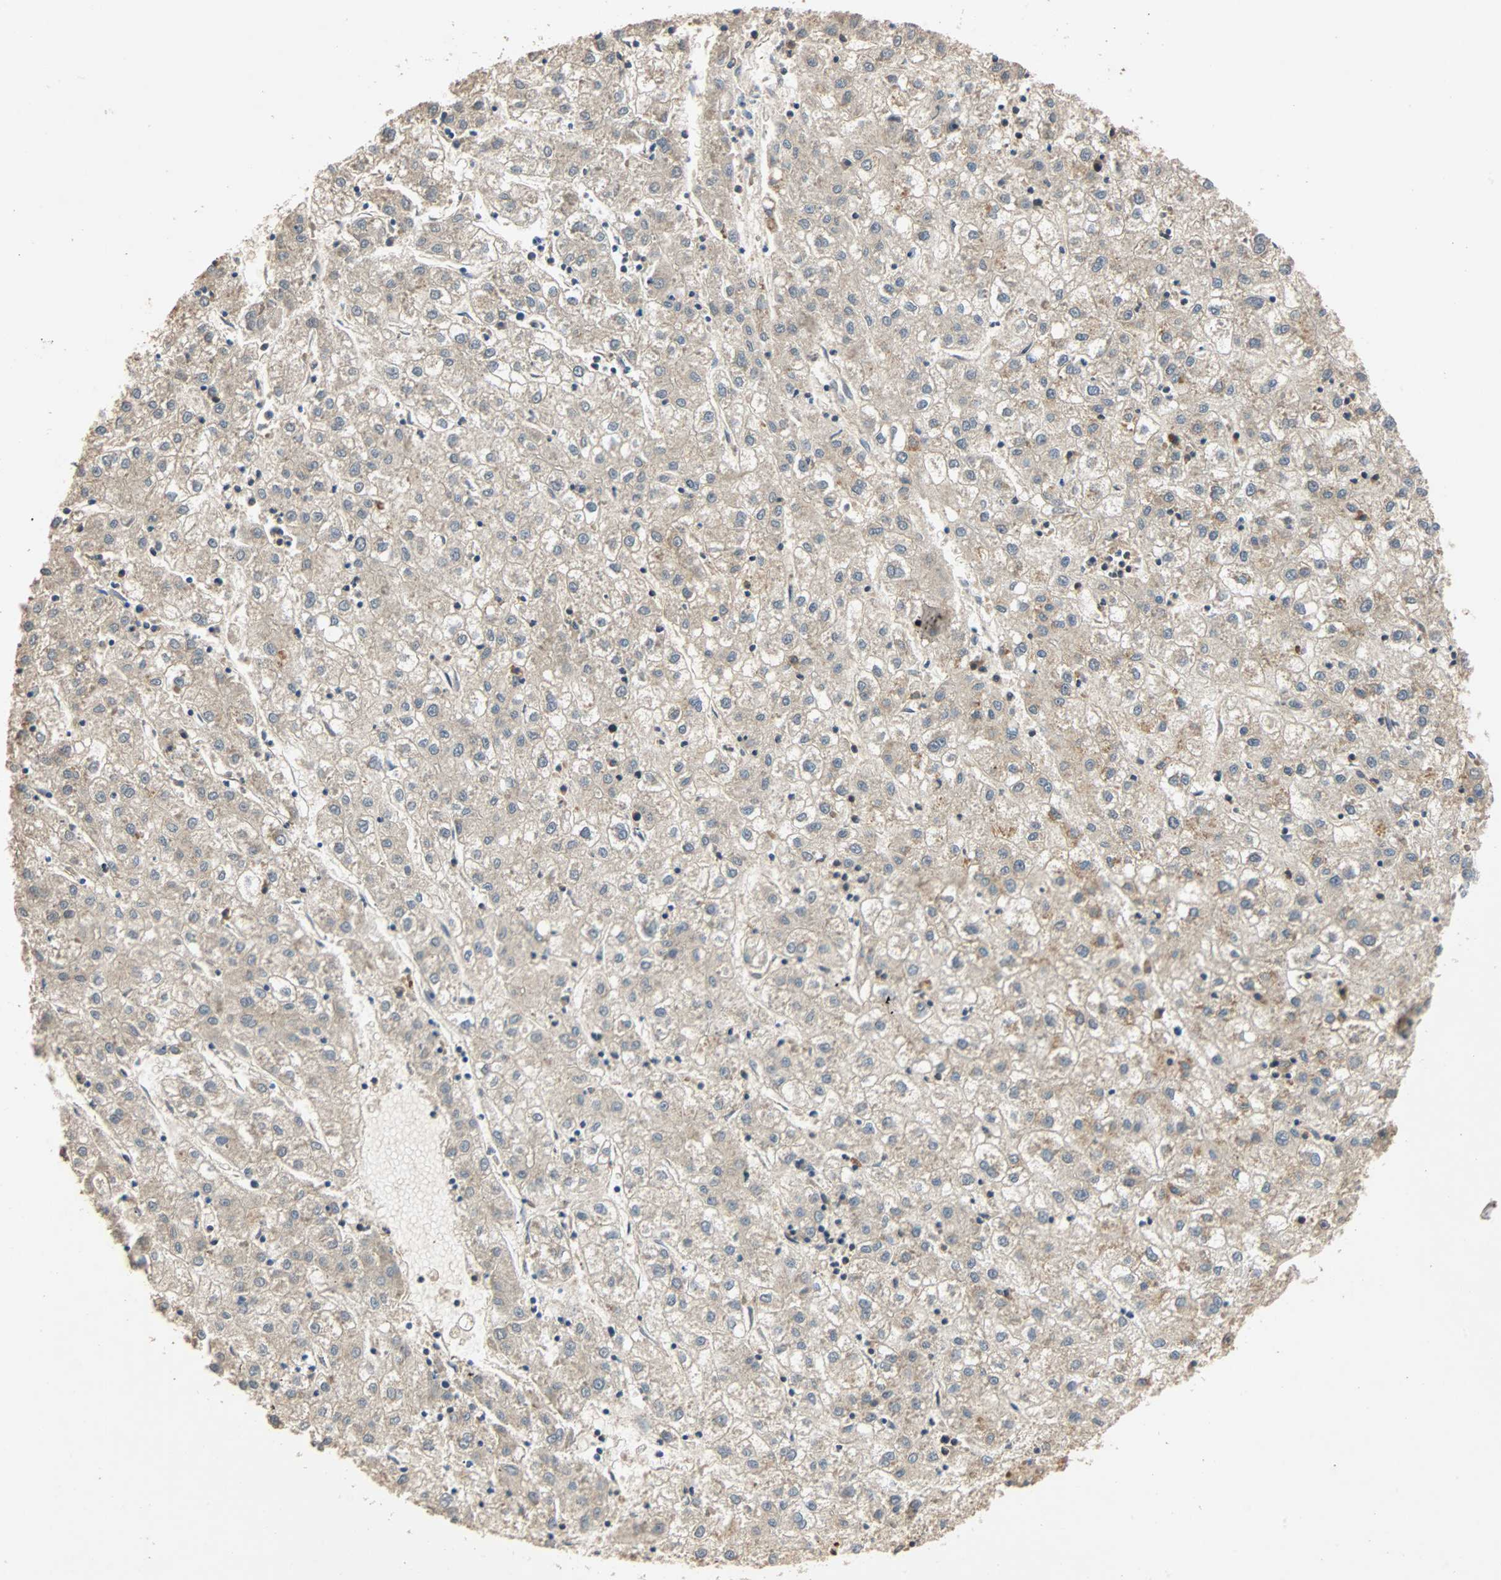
{"staining": {"intensity": "negative", "quantity": "none", "location": "none"}, "tissue": "liver cancer", "cell_type": "Tumor cells", "image_type": "cancer", "snomed": [{"axis": "morphology", "description": "Carcinoma, Hepatocellular, NOS"}, {"axis": "topography", "description": "Liver"}], "caption": "This is an immunohistochemistry histopathology image of human hepatocellular carcinoma (liver). There is no expression in tumor cells.", "gene": "QSER1", "patient": {"sex": "male", "age": 72}}